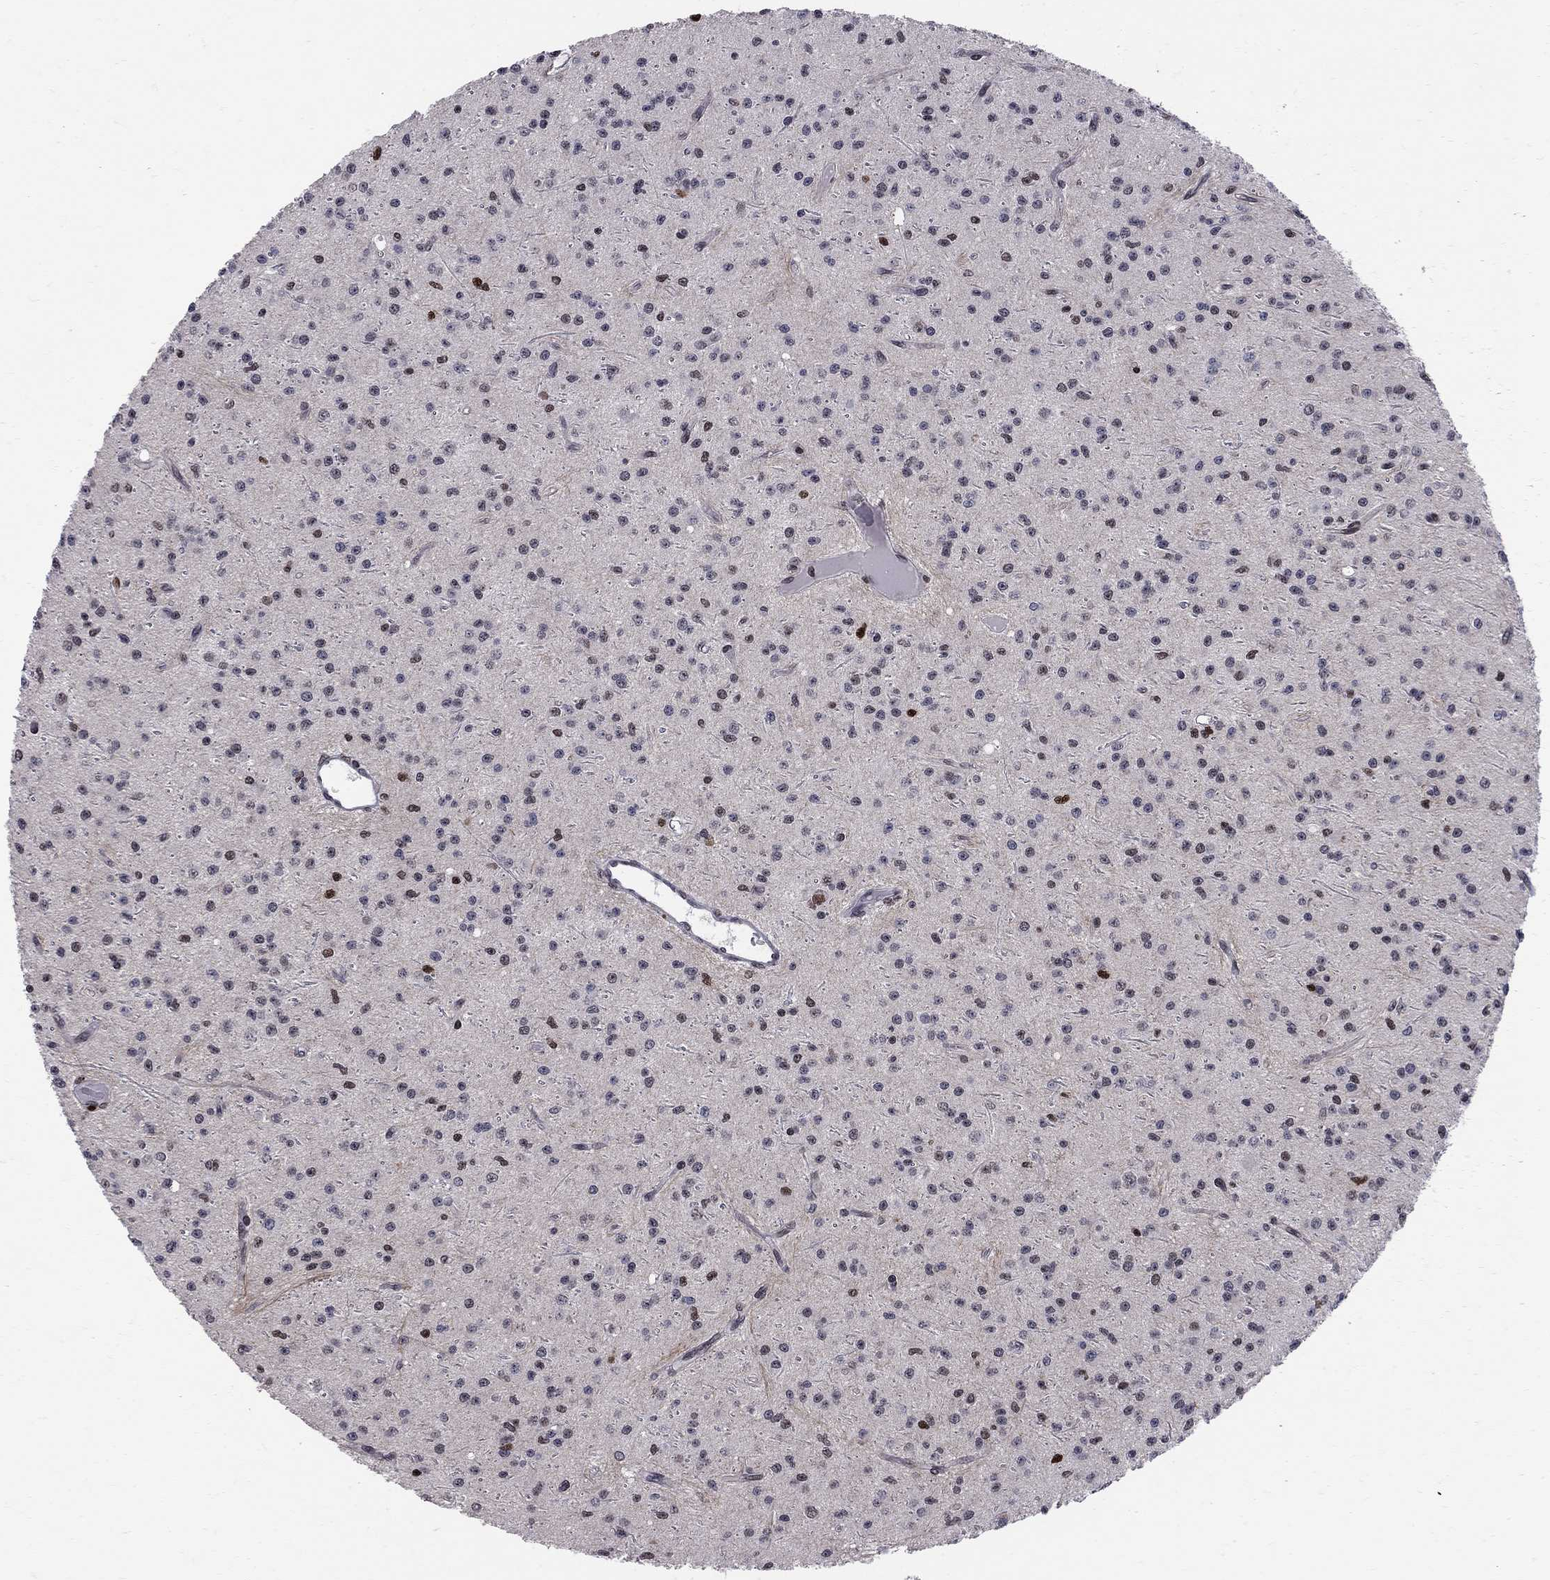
{"staining": {"intensity": "moderate", "quantity": "<25%", "location": "nuclear"}, "tissue": "glioma", "cell_type": "Tumor cells", "image_type": "cancer", "snomed": [{"axis": "morphology", "description": "Glioma, malignant, Low grade"}, {"axis": "topography", "description": "Brain"}], "caption": "Human glioma stained with a protein marker reveals moderate staining in tumor cells.", "gene": "RNASEH2C", "patient": {"sex": "male", "age": 27}}